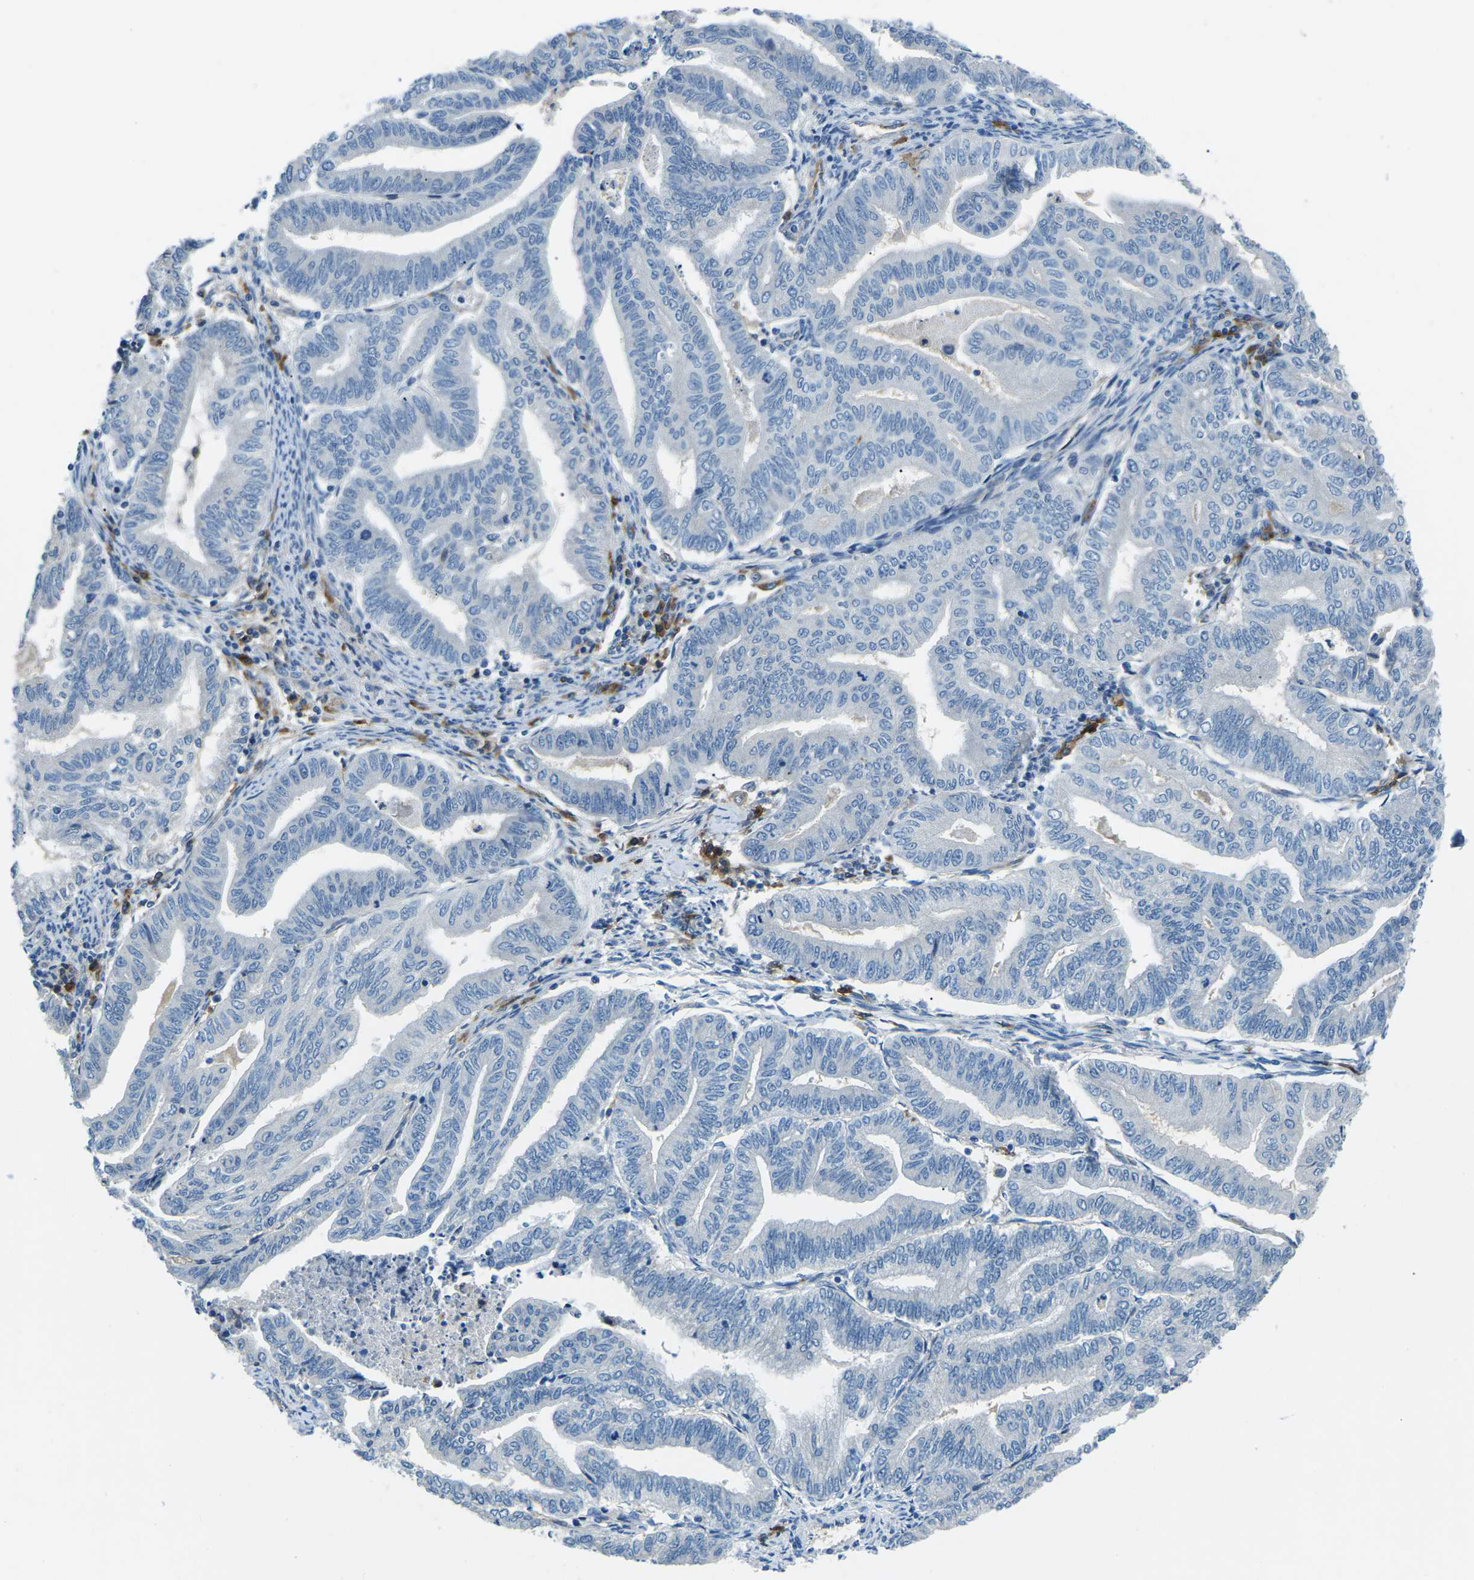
{"staining": {"intensity": "negative", "quantity": "none", "location": "none"}, "tissue": "endometrial cancer", "cell_type": "Tumor cells", "image_type": "cancer", "snomed": [{"axis": "morphology", "description": "Adenocarcinoma, NOS"}, {"axis": "topography", "description": "Endometrium"}], "caption": "DAB immunohistochemical staining of human adenocarcinoma (endometrial) reveals no significant positivity in tumor cells.", "gene": "CD1D", "patient": {"sex": "female", "age": 79}}